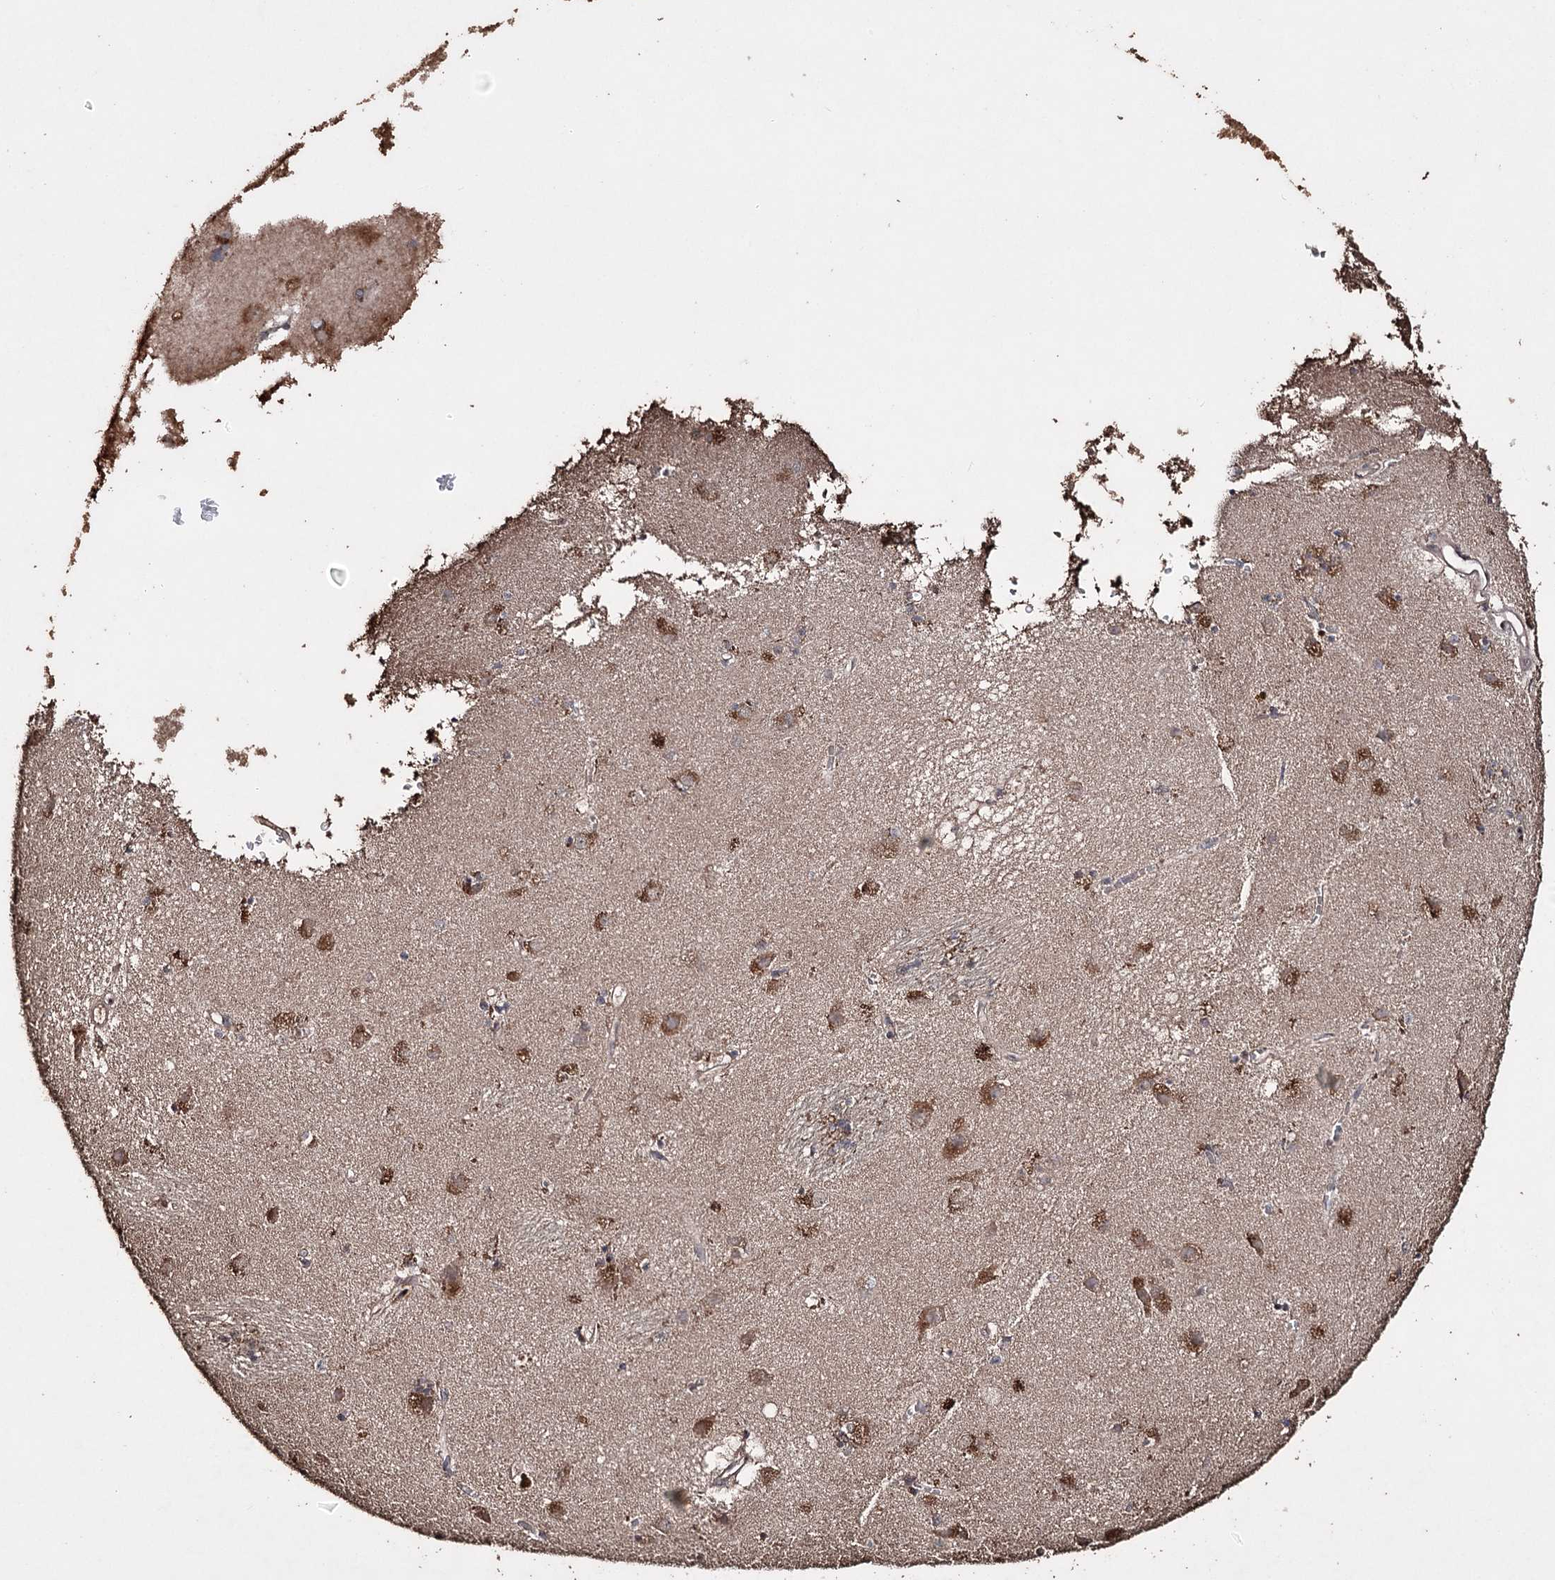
{"staining": {"intensity": "negative", "quantity": "none", "location": "none"}, "tissue": "caudate", "cell_type": "Glial cells", "image_type": "normal", "snomed": [{"axis": "morphology", "description": "Normal tissue, NOS"}, {"axis": "topography", "description": "Lateral ventricle wall"}], "caption": "The immunohistochemistry (IHC) photomicrograph has no significant staining in glial cells of caudate. (Immunohistochemistry, brightfield microscopy, high magnification).", "gene": "ZNF662", "patient": {"sex": "male", "age": 70}}